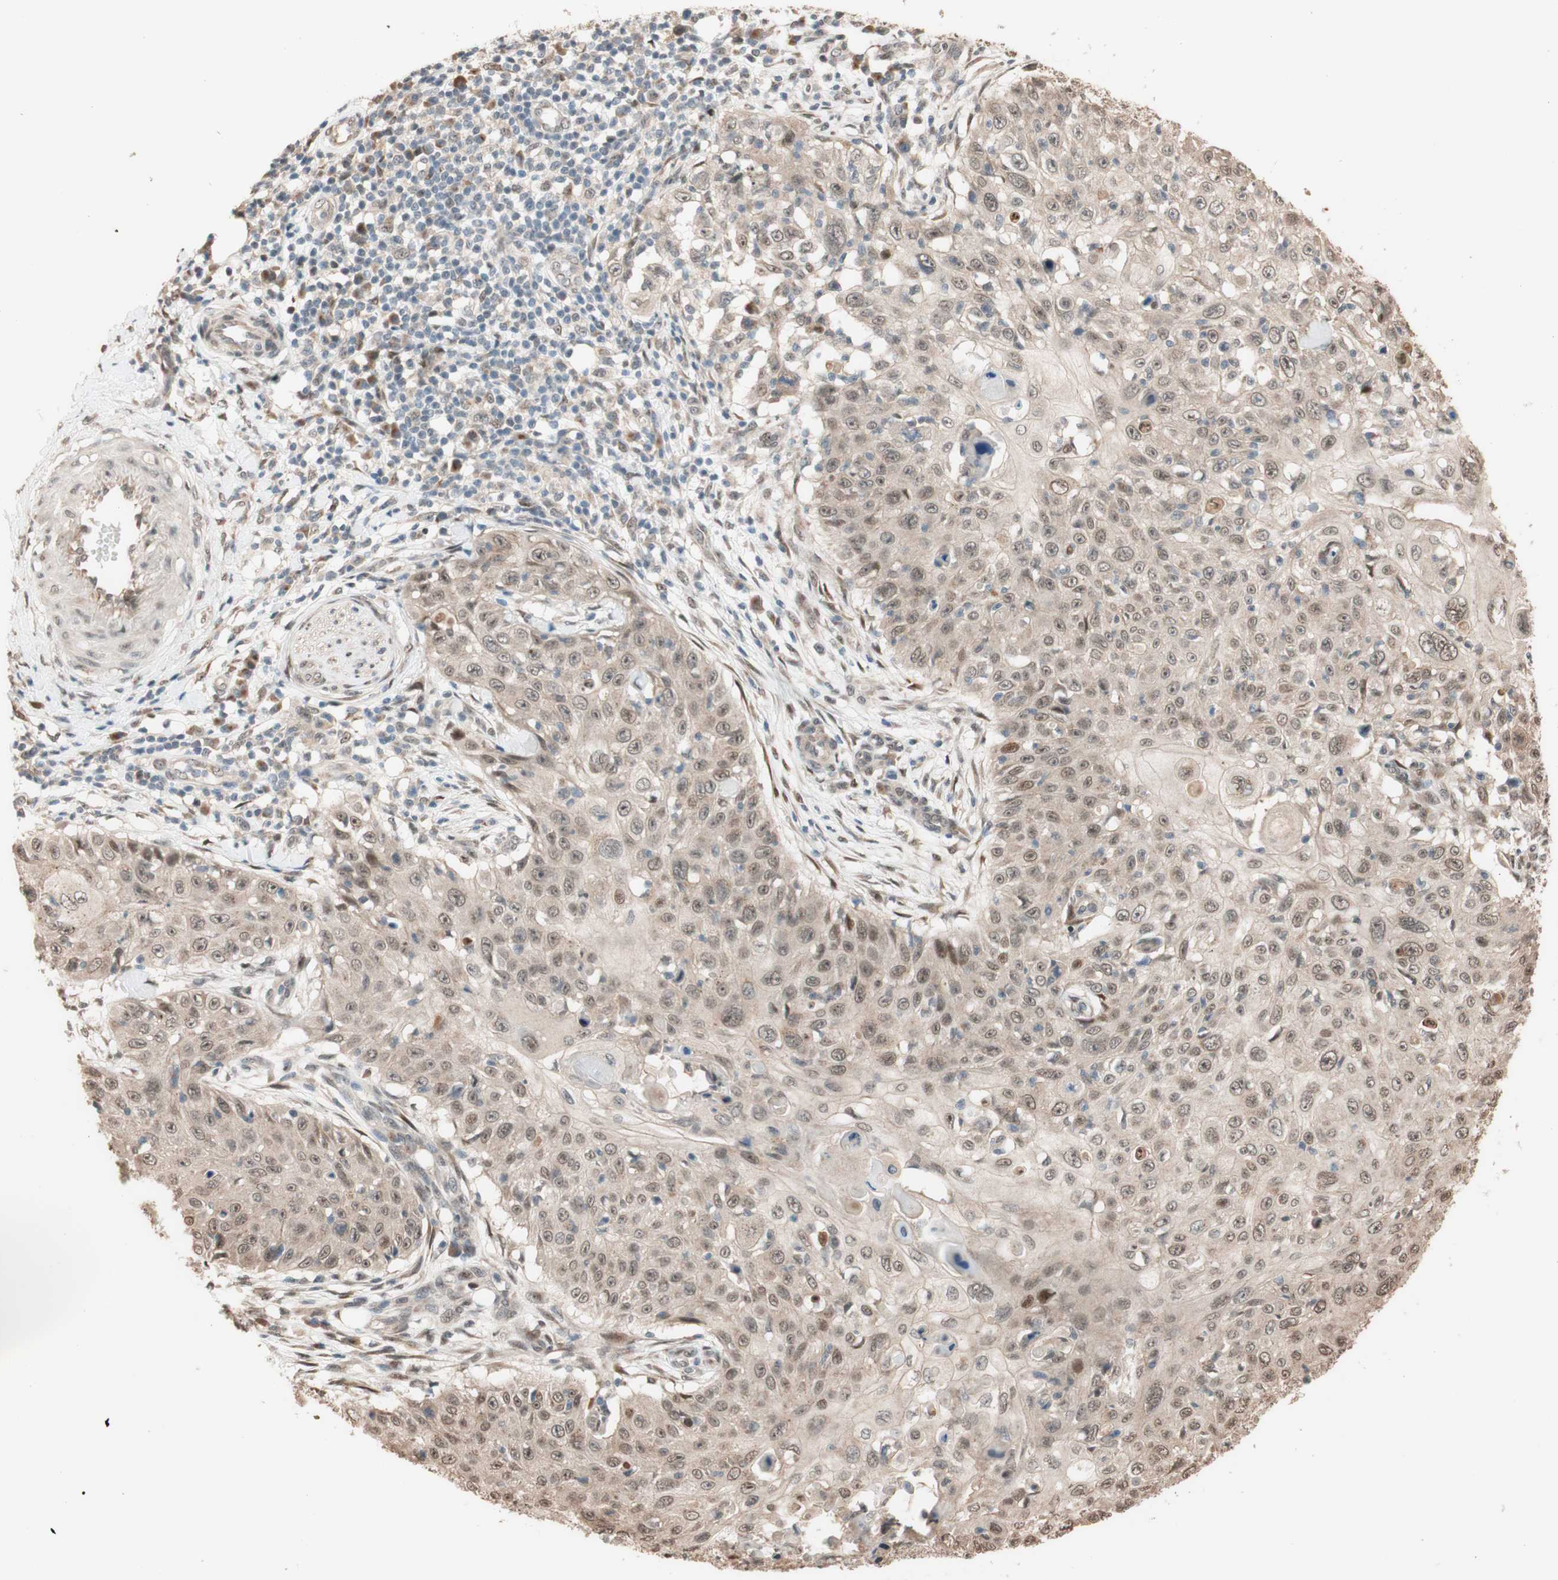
{"staining": {"intensity": "weak", "quantity": "<25%", "location": "cytoplasmic/membranous"}, "tissue": "skin cancer", "cell_type": "Tumor cells", "image_type": "cancer", "snomed": [{"axis": "morphology", "description": "Squamous cell carcinoma, NOS"}, {"axis": "topography", "description": "Skin"}], "caption": "Immunohistochemistry (IHC) histopathology image of neoplastic tissue: human skin cancer stained with DAB (3,3'-diaminobenzidine) shows no significant protein positivity in tumor cells.", "gene": "CCNC", "patient": {"sex": "male", "age": 86}}